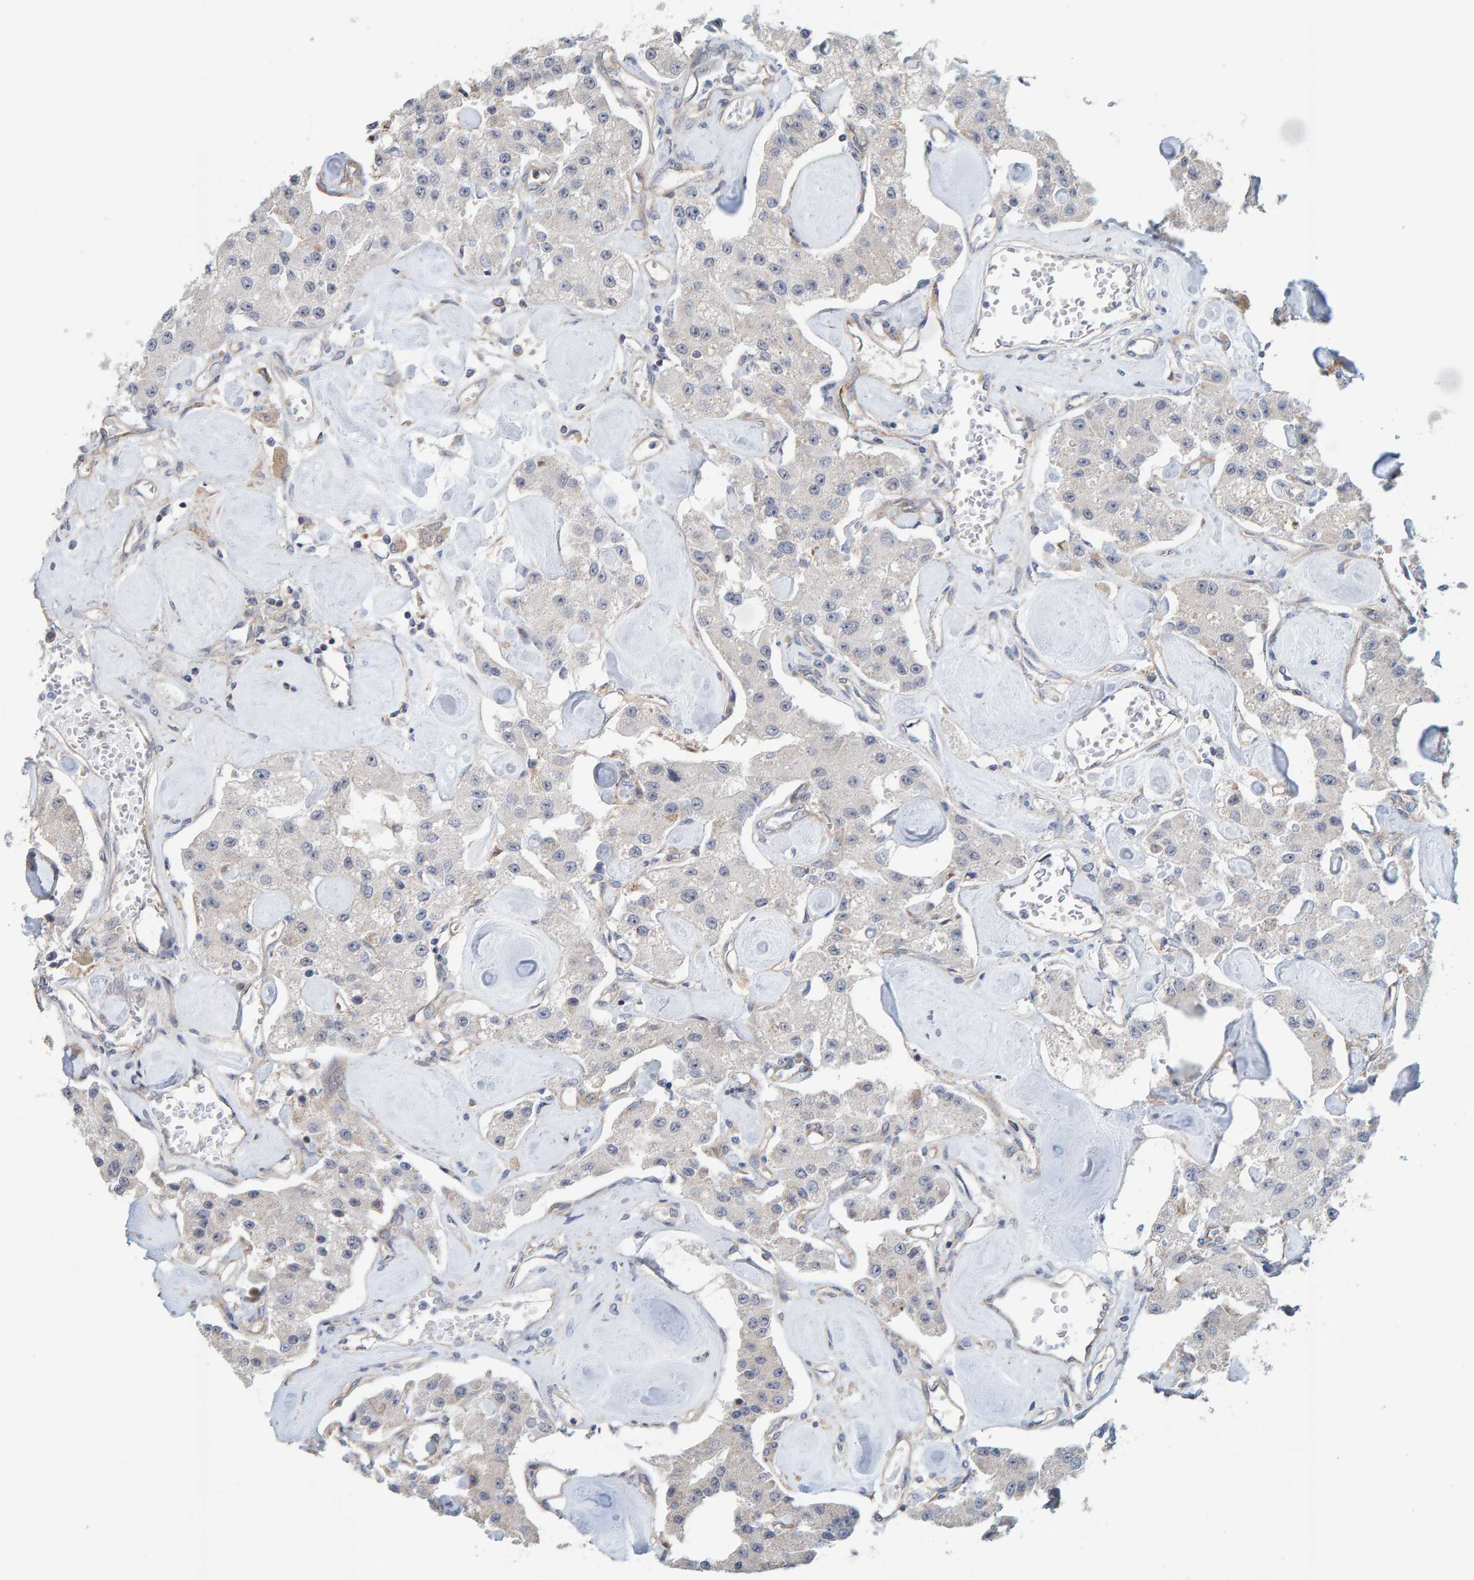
{"staining": {"intensity": "weak", "quantity": "<25%", "location": "cytoplasmic/membranous"}, "tissue": "carcinoid", "cell_type": "Tumor cells", "image_type": "cancer", "snomed": [{"axis": "morphology", "description": "Carcinoid, malignant, NOS"}, {"axis": "topography", "description": "Pancreas"}], "caption": "Immunohistochemical staining of carcinoid demonstrates no significant positivity in tumor cells.", "gene": "RGP1", "patient": {"sex": "male", "age": 41}}